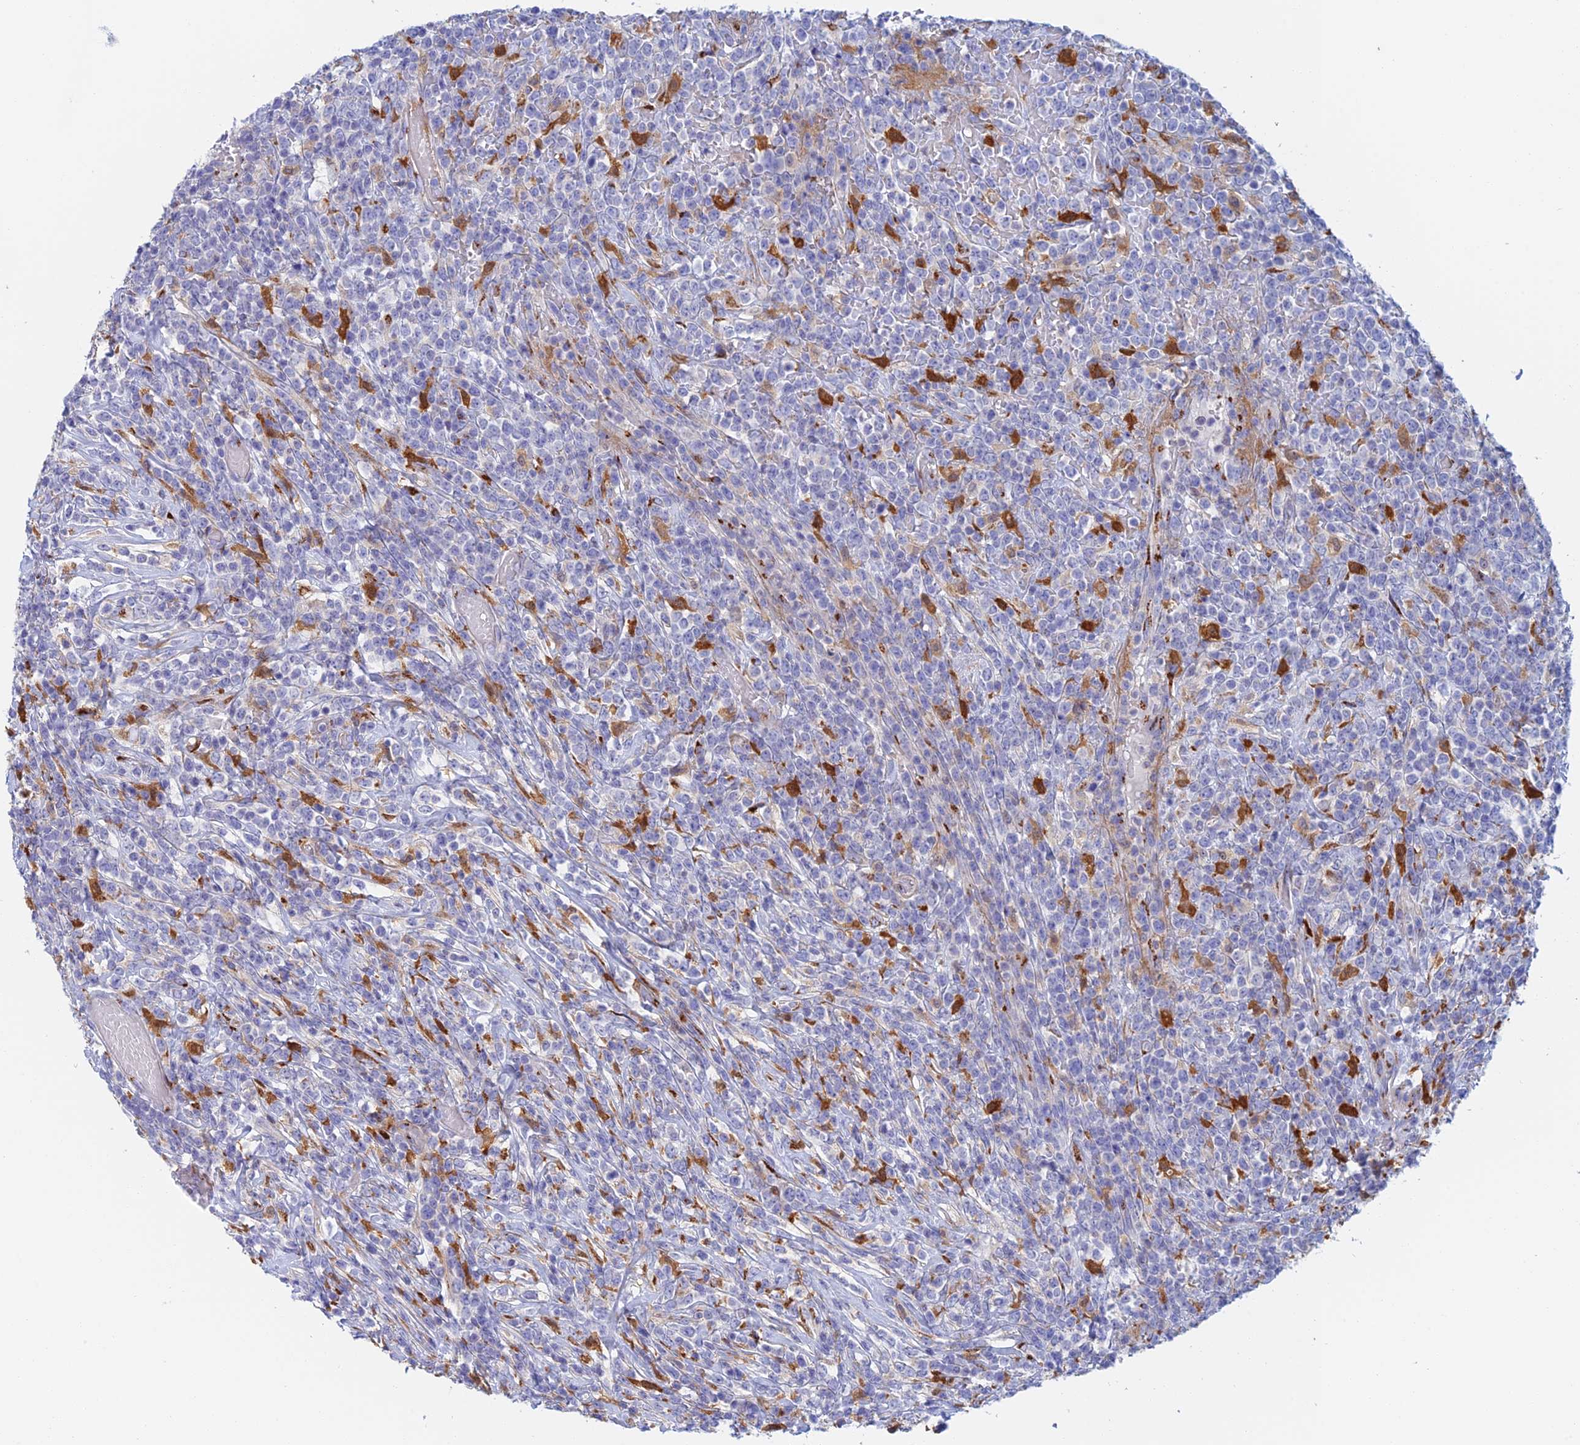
{"staining": {"intensity": "negative", "quantity": "none", "location": "none"}, "tissue": "lymphoma", "cell_type": "Tumor cells", "image_type": "cancer", "snomed": [{"axis": "morphology", "description": "Malignant lymphoma, non-Hodgkin's type, High grade"}, {"axis": "topography", "description": "Colon"}], "caption": "This is a micrograph of immunohistochemistry staining of lymphoma, which shows no positivity in tumor cells.", "gene": "SLC24A3", "patient": {"sex": "female", "age": 53}}